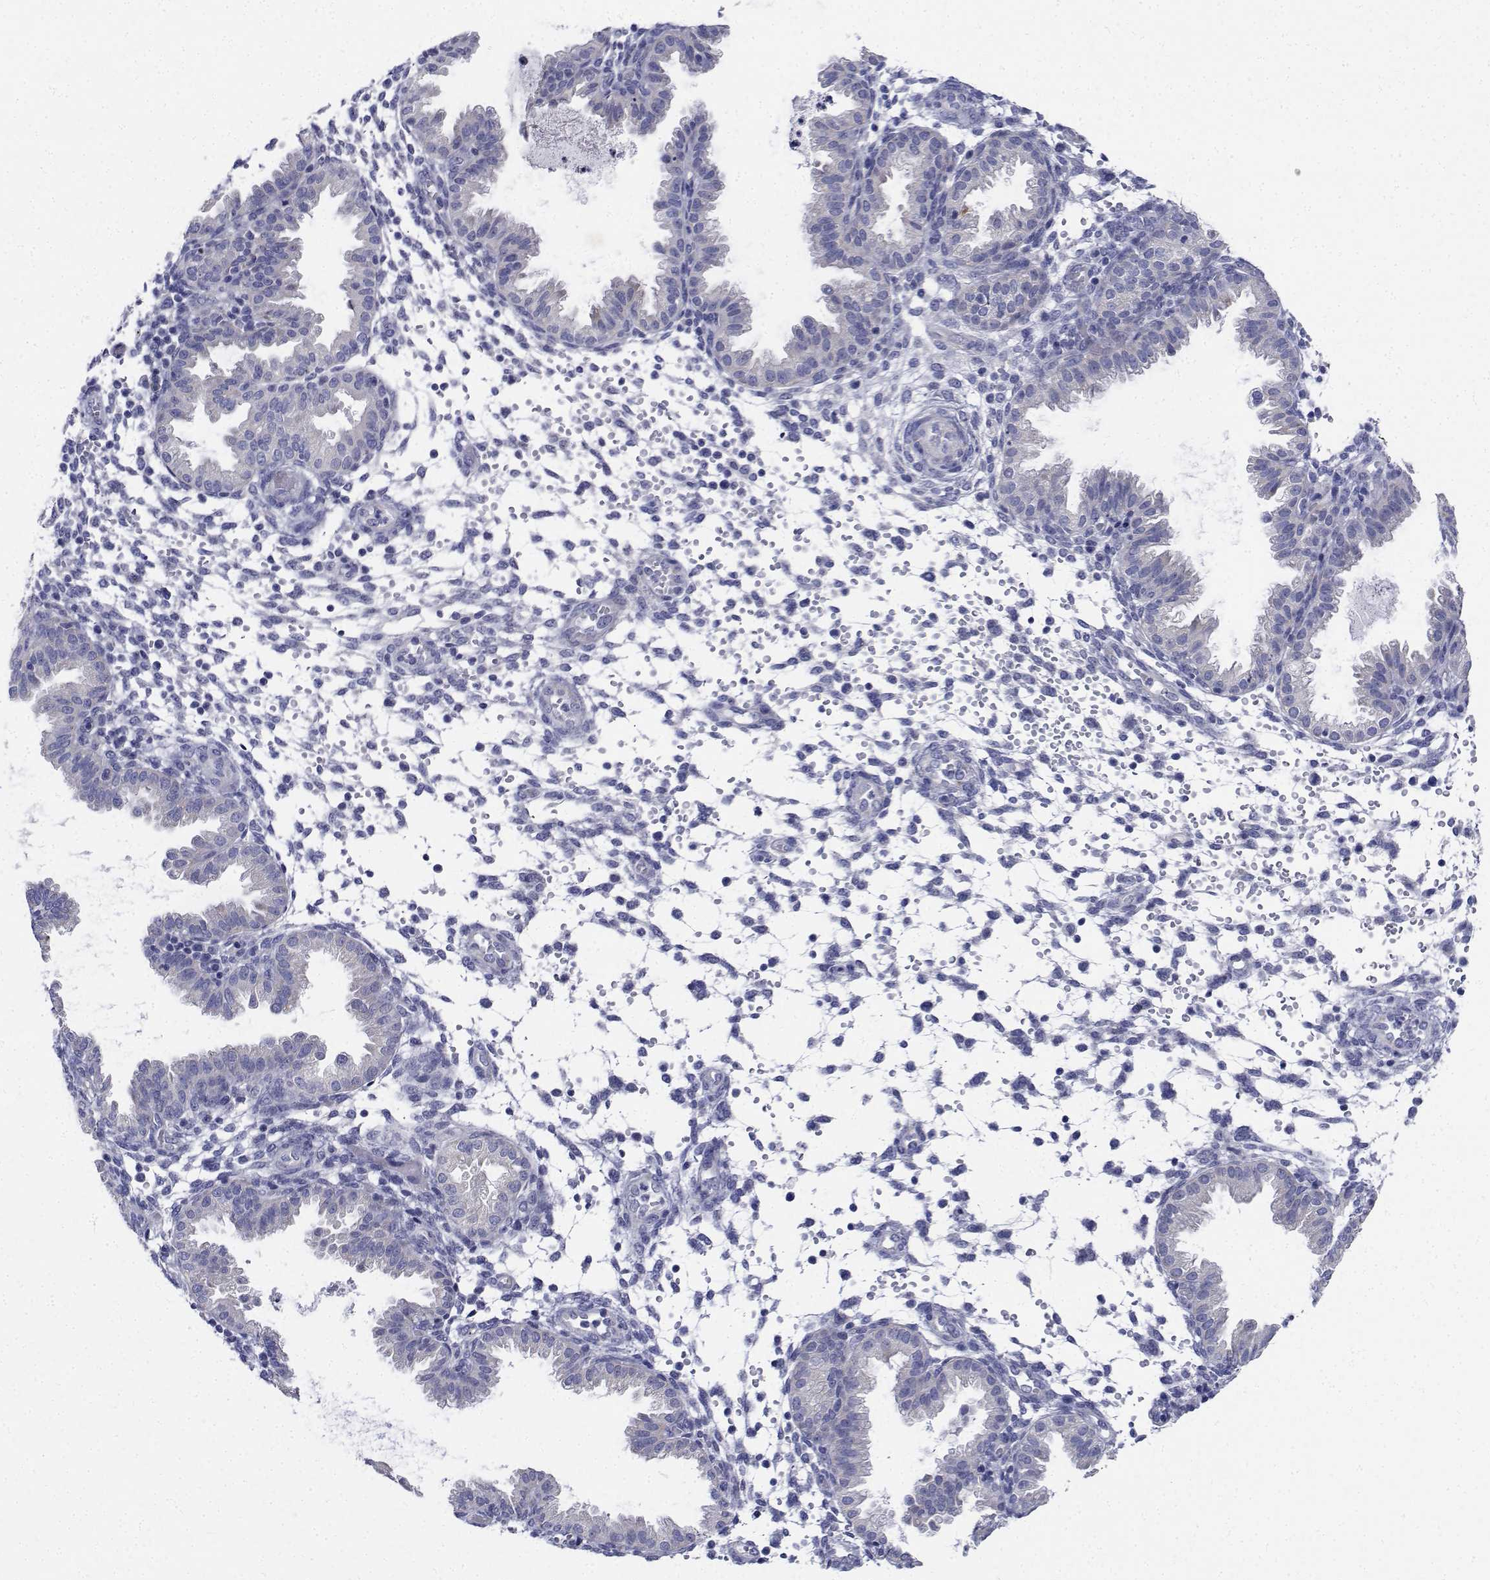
{"staining": {"intensity": "negative", "quantity": "none", "location": "none"}, "tissue": "endometrium", "cell_type": "Cells in endometrial stroma", "image_type": "normal", "snomed": [{"axis": "morphology", "description": "Normal tissue, NOS"}, {"axis": "topography", "description": "Endometrium"}], "caption": "Normal endometrium was stained to show a protein in brown. There is no significant expression in cells in endometrial stroma.", "gene": "CDHR3", "patient": {"sex": "female", "age": 33}}